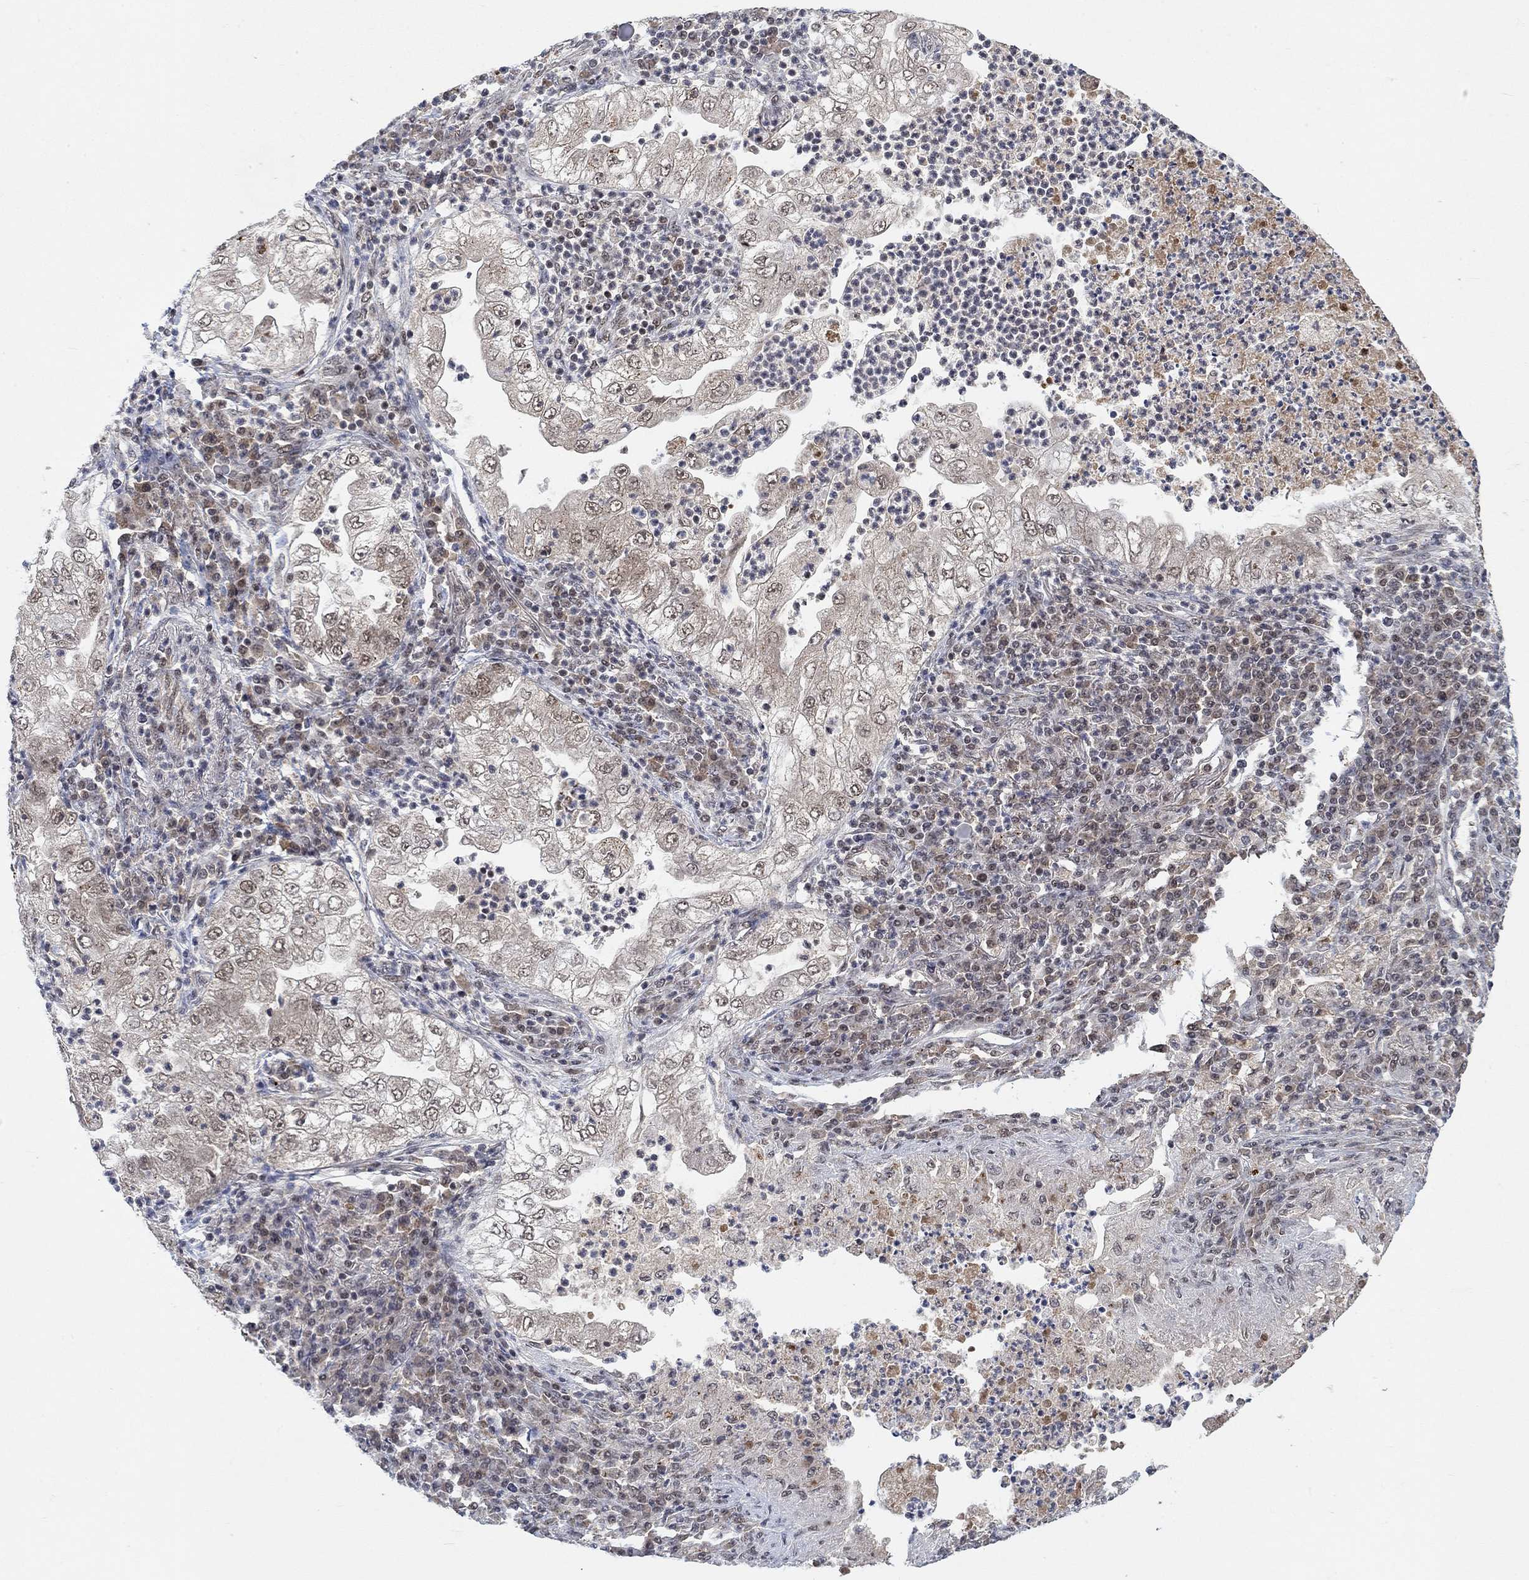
{"staining": {"intensity": "moderate", "quantity": "<25%", "location": "nuclear"}, "tissue": "lung cancer", "cell_type": "Tumor cells", "image_type": "cancer", "snomed": [{"axis": "morphology", "description": "Adenocarcinoma, NOS"}, {"axis": "topography", "description": "Lung"}], "caption": "DAB (3,3'-diaminobenzidine) immunohistochemical staining of human adenocarcinoma (lung) displays moderate nuclear protein expression in about <25% of tumor cells. The staining is performed using DAB brown chromogen to label protein expression. The nuclei are counter-stained blue using hematoxylin.", "gene": "THAP8", "patient": {"sex": "female", "age": 73}}